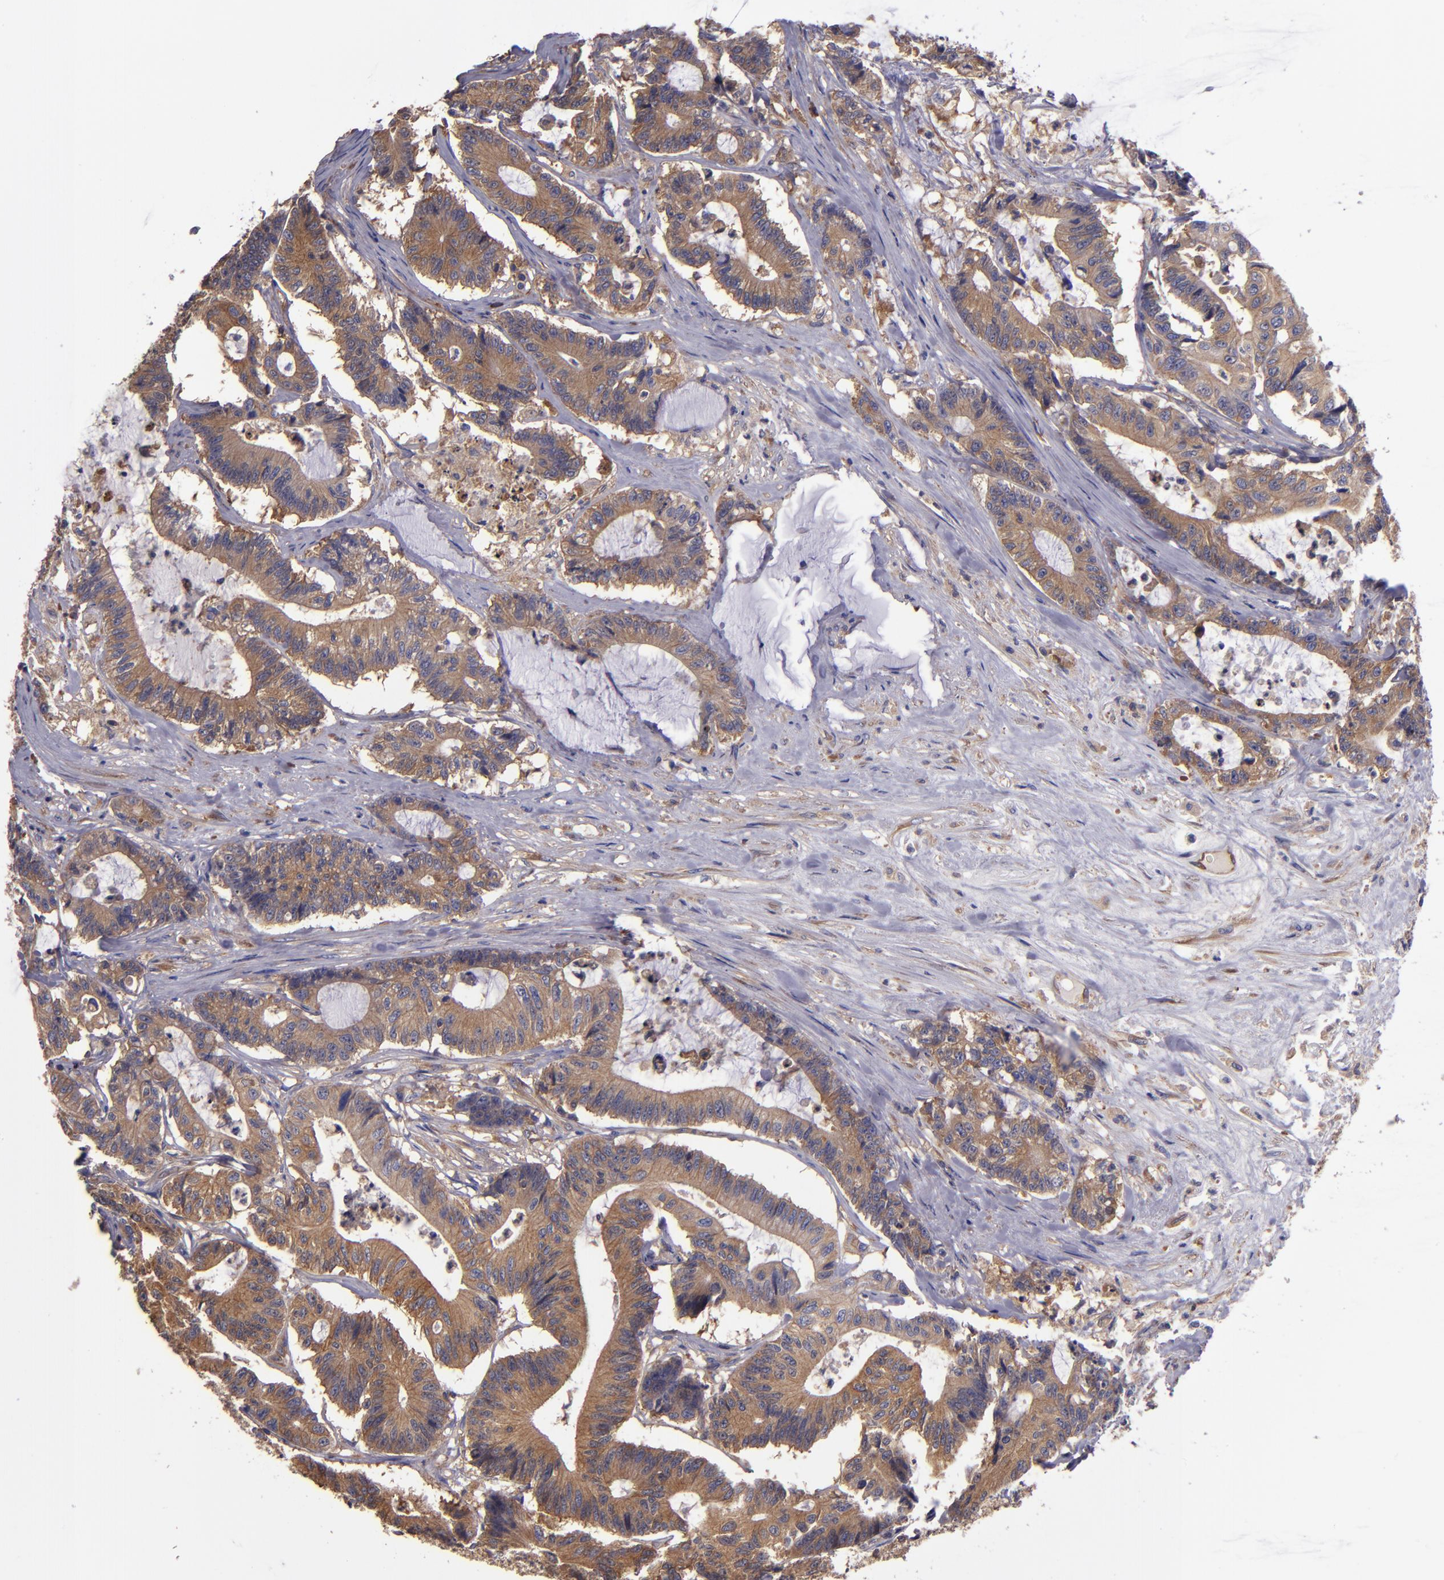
{"staining": {"intensity": "weak", "quantity": ">75%", "location": "cytoplasmic/membranous"}, "tissue": "colorectal cancer", "cell_type": "Tumor cells", "image_type": "cancer", "snomed": [{"axis": "morphology", "description": "Adenocarcinoma, NOS"}, {"axis": "topography", "description": "Colon"}], "caption": "Immunohistochemistry histopathology image of human colorectal cancer stained for a protein (brown), which shows low levels of weak cytoplasmic/membranous staining in approximately >75% of tumor cells.", "gene": "CARS1", "patient": {"sex": "female", "age": 84}}